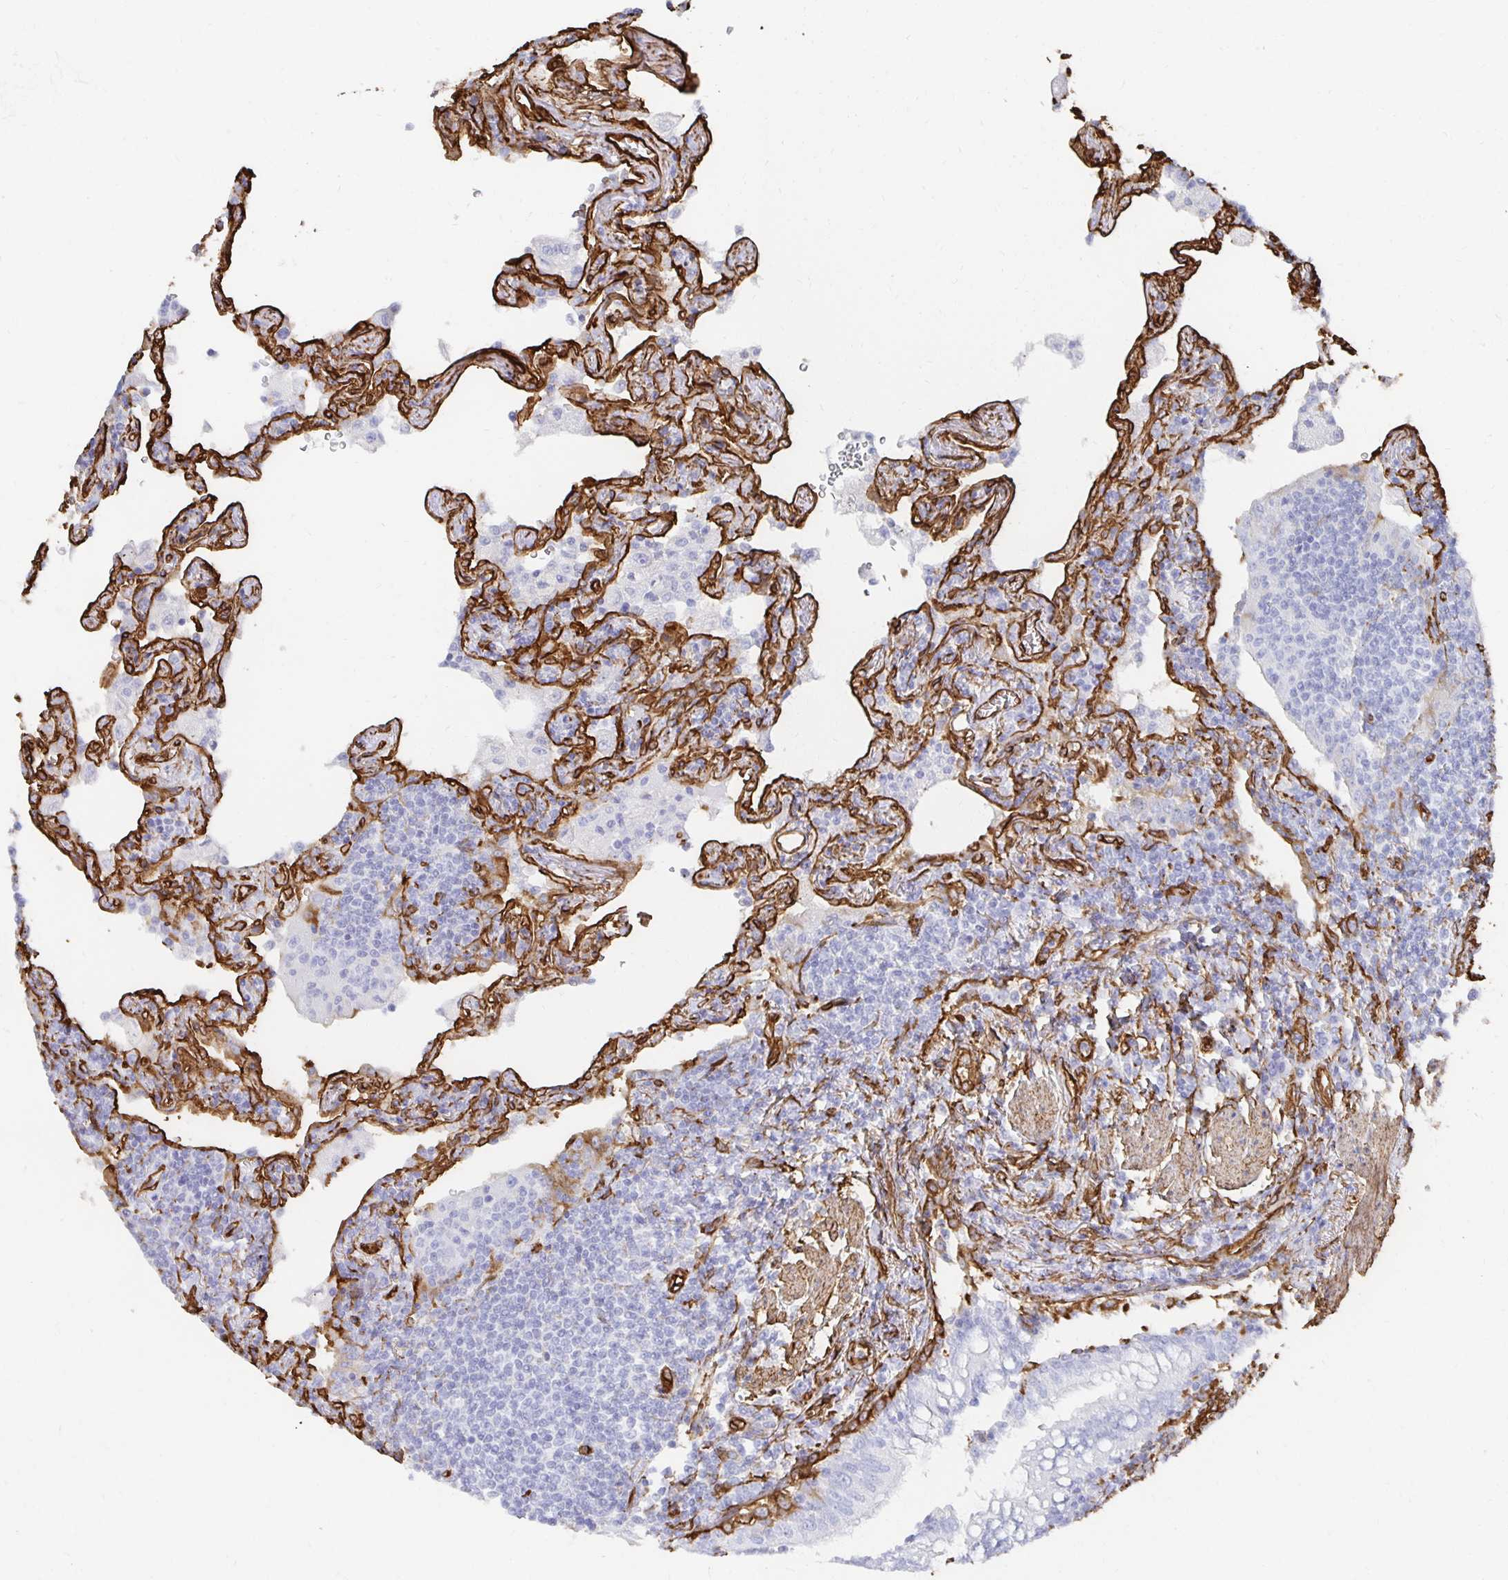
{"staining": {"intensity": "negative", "quantity": "none", "location": "none"}, "tissue": "lymphoma", "cell_type": "Tumor cells", "image_type": "cancer", "snomed": [{"axis": "morphology", "description": "Malignant lymphoma, non-Hodgkin's type, Low grade"}, {"axis": "topography", "description": "Lung"}], "caption": "Tumor cells are negative for brown protein staining in low-grade malignant lymphoma, non-Hodgkin's type.", "gene": "VIPR2", "patient": {"sex": "female", "age": 71}}